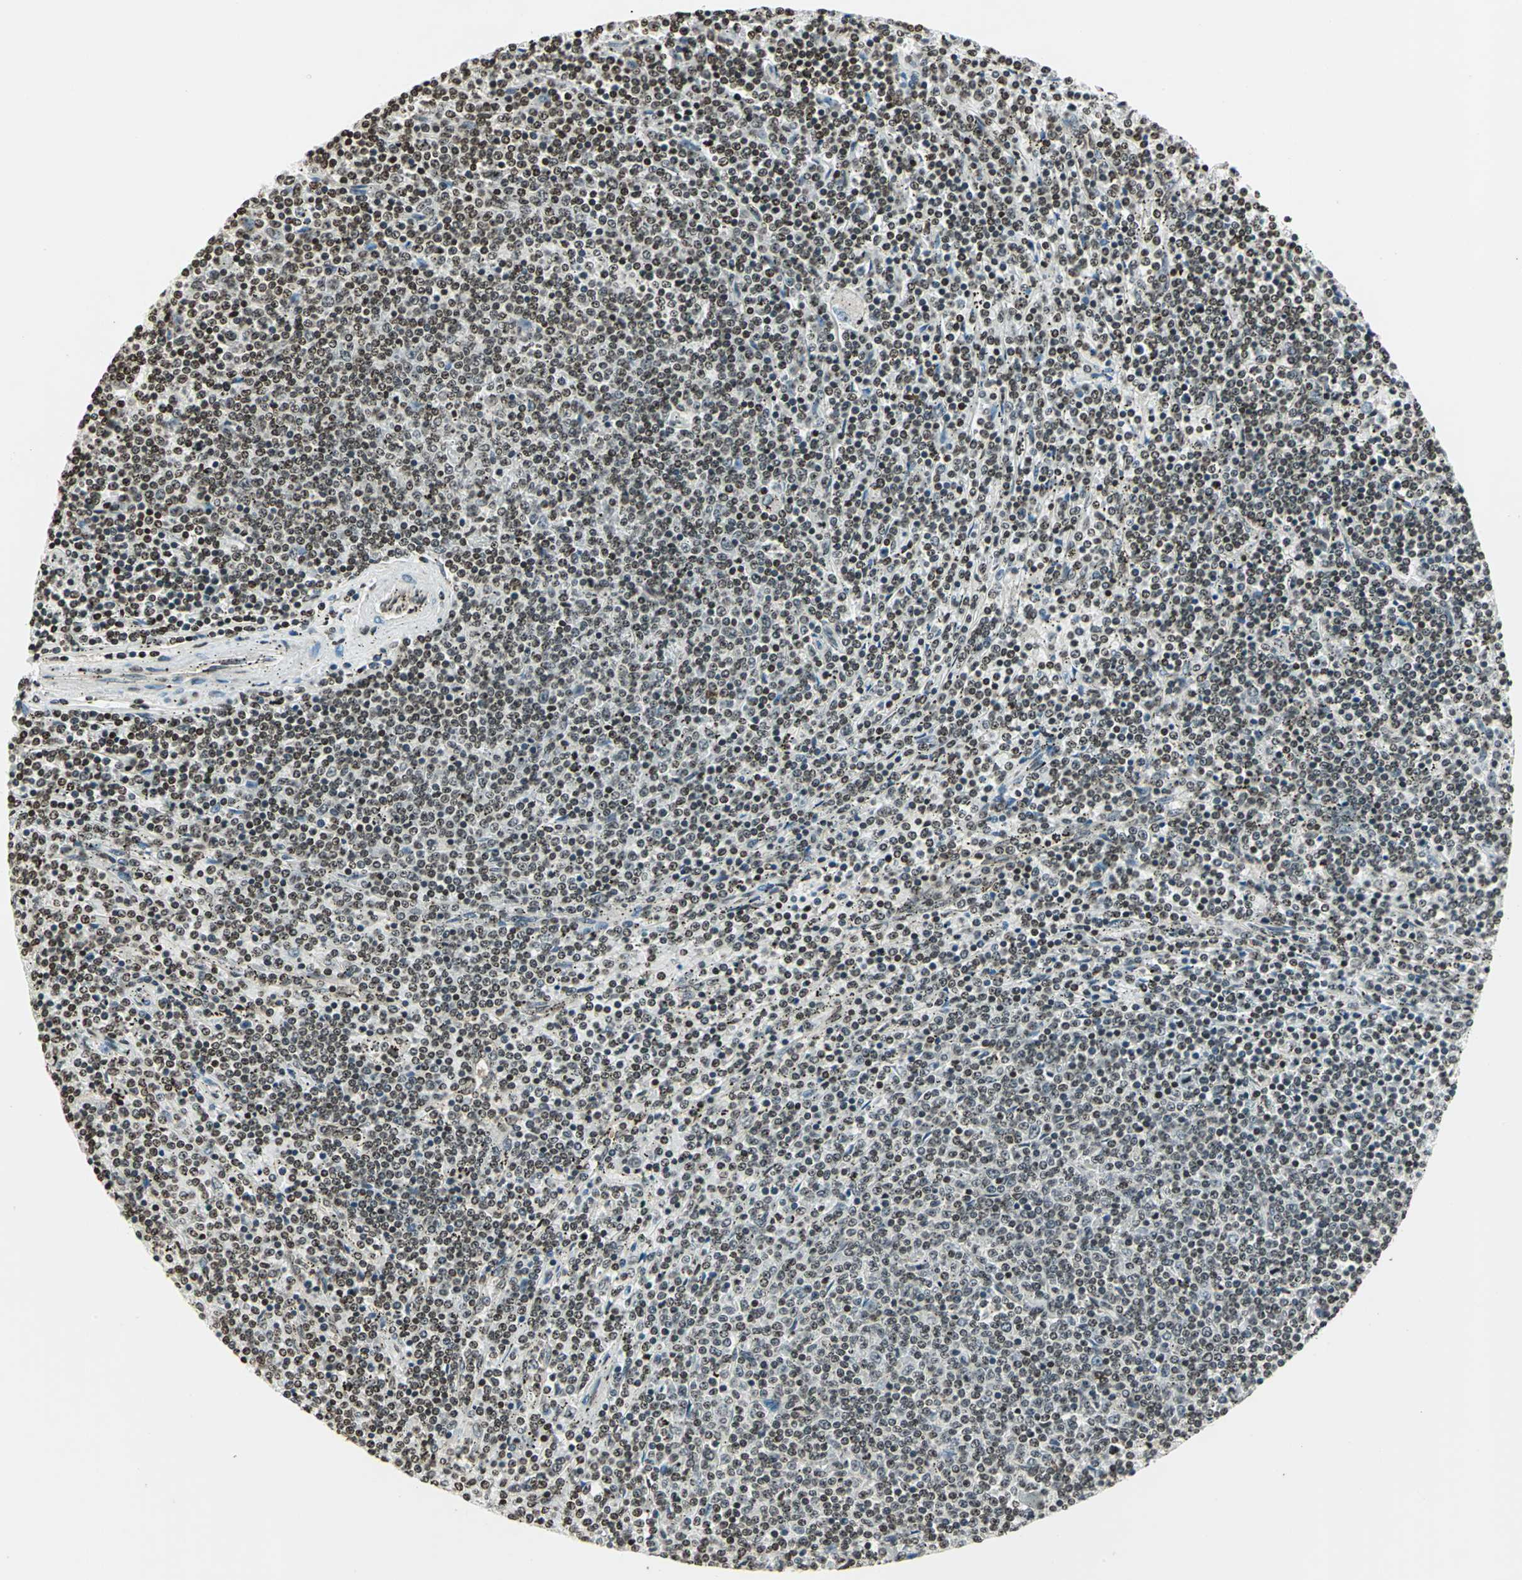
{"staining": {"intensity": "negative", "quantity": "none", "location": "none"}, "tissue": "lymphoma", "cell_type": "Tumor cells", "image_type": "cancer", "snomed": [{"axis": "morphology", "description": "Malignant lymphoma, non-Hodgkin's type, Low grade"}, {"axis": "topography", "description": "Spleen"}], "caption": "Lymphoma stained for a protein using immunohistochemistry exhibits no staining tumor cells.", "gene": "LGALS3", "patient": {"sex": "female", "age": 50}}